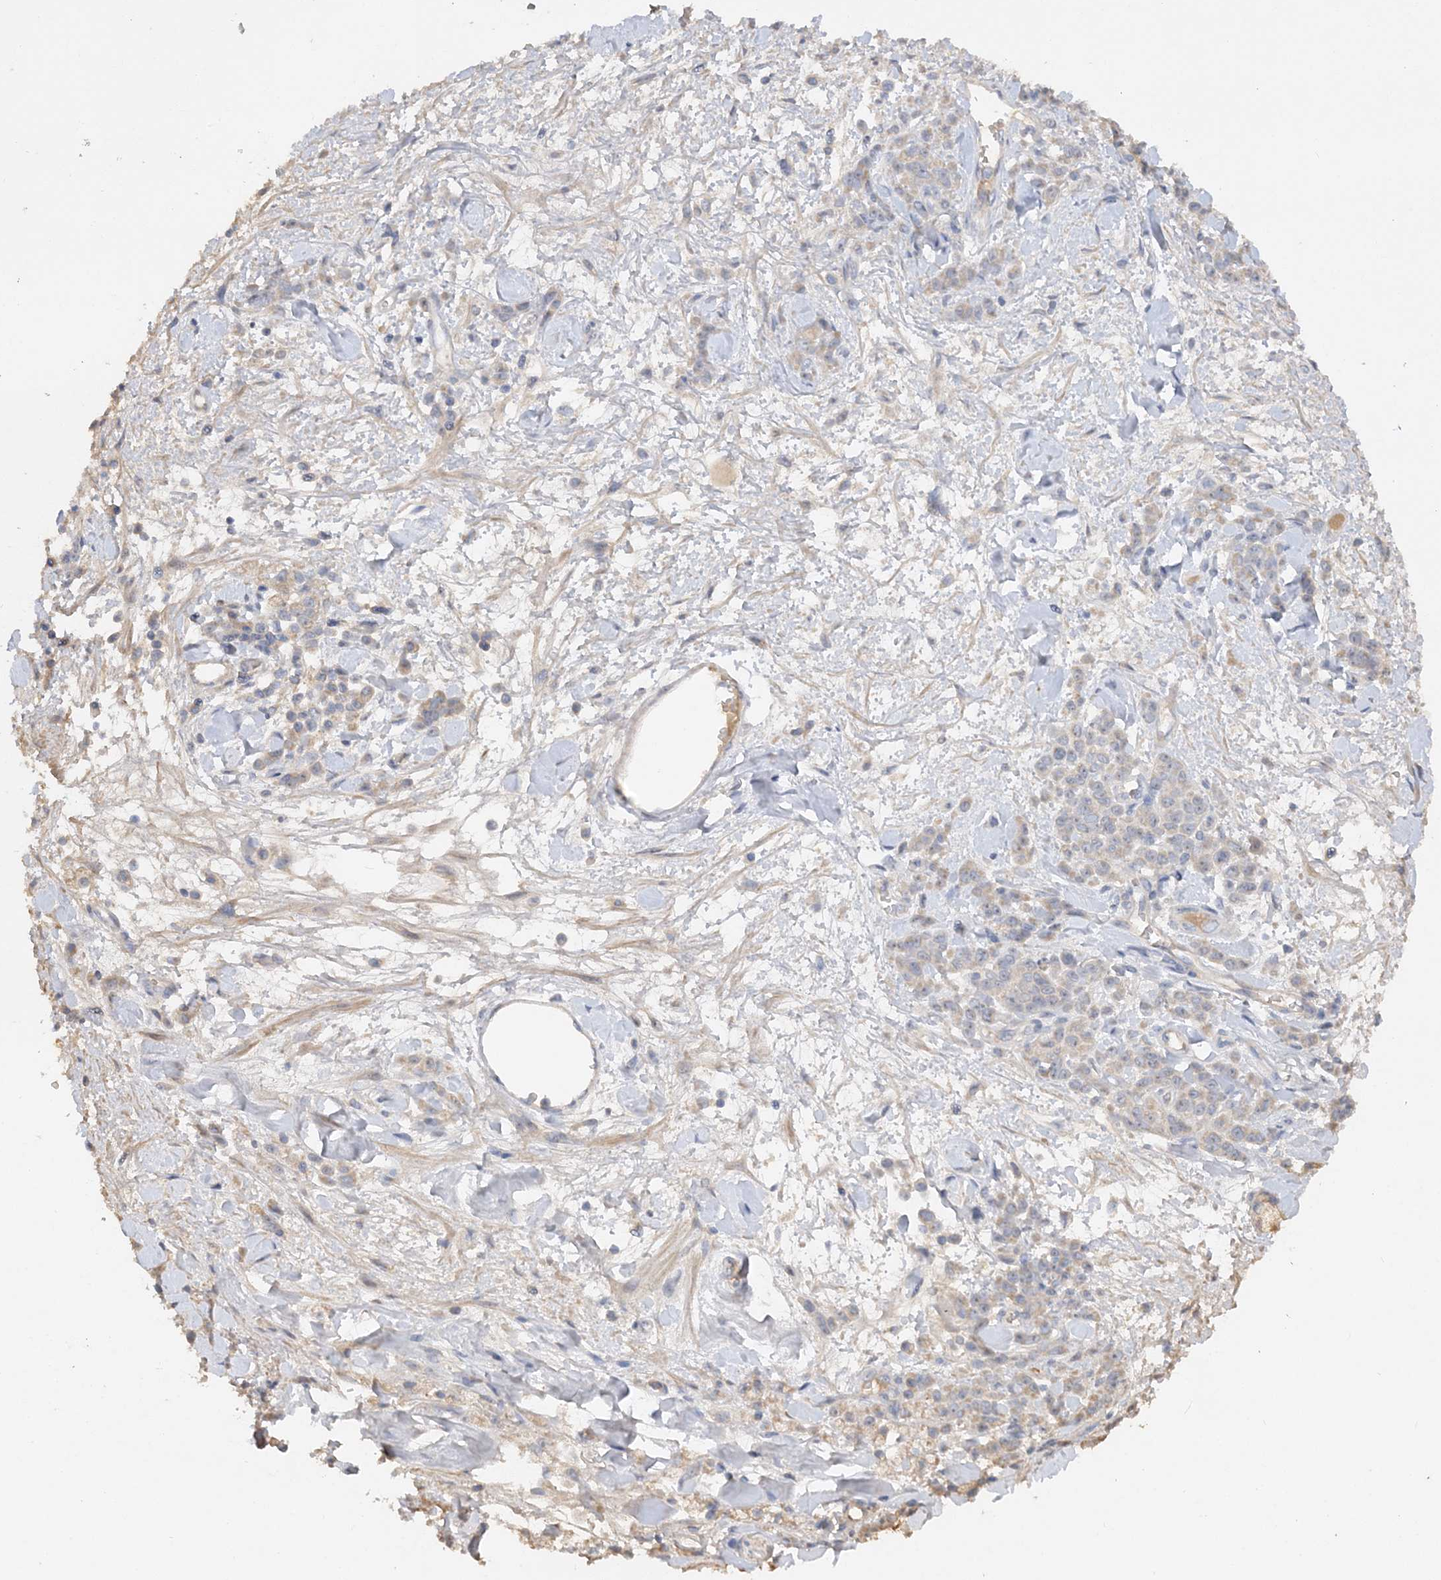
{"staining": {"intensity": "weak", "quantity": "<25%", "location": "cytoplasmic/membranous"}, "tissue": "stomach cancer", "cell_type": "Tumor cells", "image_type": "cancer", "snomed": [{"axis": "morphology", "description": "Normal tissue, NOS"}, {"axis": "morphology", "description": "Adenocarcinoma, NOS"}, {"axis": "topography", "description": "Stomach"}], "caption": "Immunohistochemistry of human adenocarcinoma (stomach) reveals no positivity in tumor cells.", "gene": "GRINA", "patient": {"sex": "male", "age": 82}}